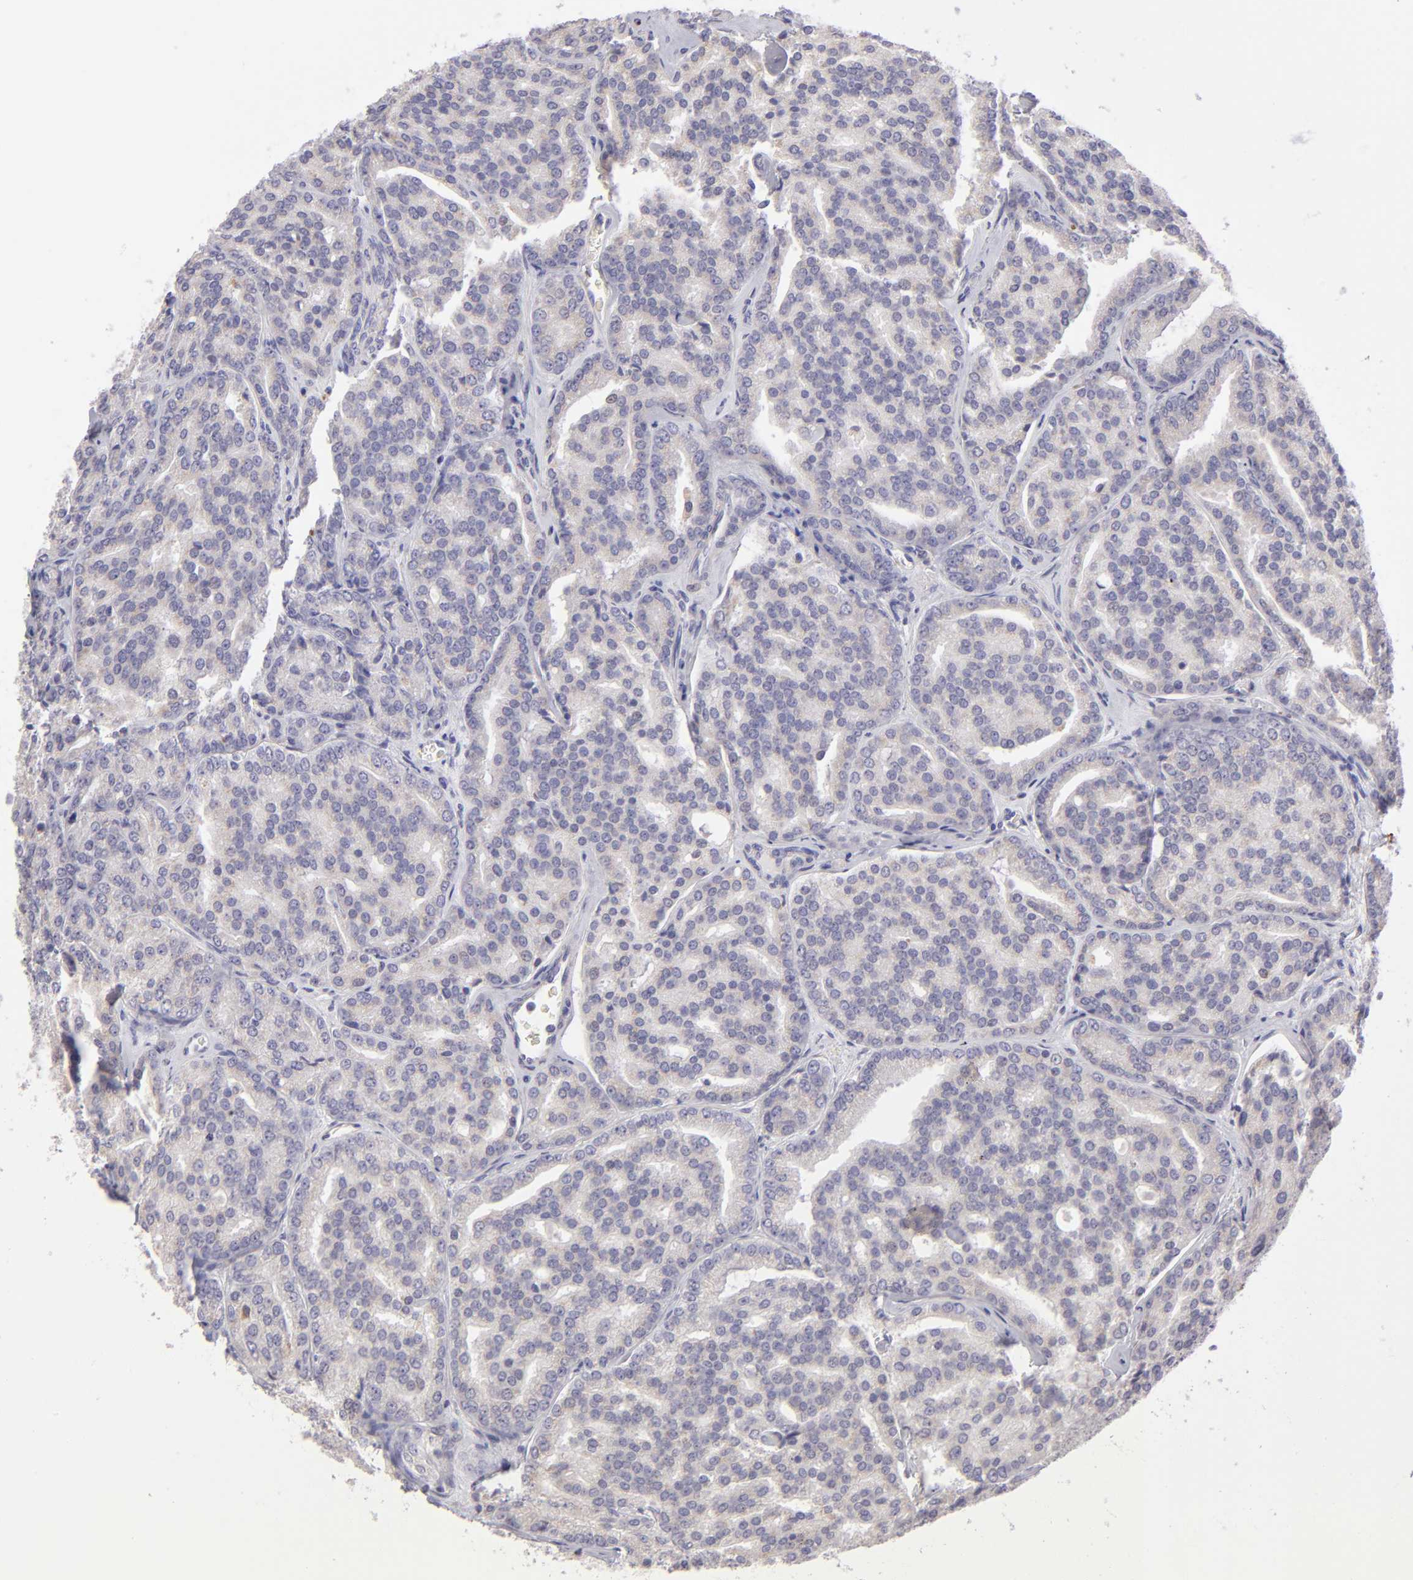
{"staining": {"intensity": "weak", "quantity": "25%-75%", "location": "cytoplasmic/membranous"}, "tissue": "prostate cancer", "cell_type": "Tumor cells", "image_type": "cancer", "snomed": [{"axis": "morphology", "description": "Adenocarcinoma, High grade"}, {"axis": "topography", "description": "Prostate"}], "caption": "DAB (3,3'-diaminobenzidine) immunohistochemical staining of prostate cancer displays weak cytoplasmic/membranous protein positivity in about 25%-75% of tumor cells. The staining is performed using DAB (3,3'-diaminobenzidine) brown chromogen to label protein expression. The nuclei are counter-stained blue using hematoxylin.", "gene": "TRAF3", "patient": {"sex": "male", "age": 64}}